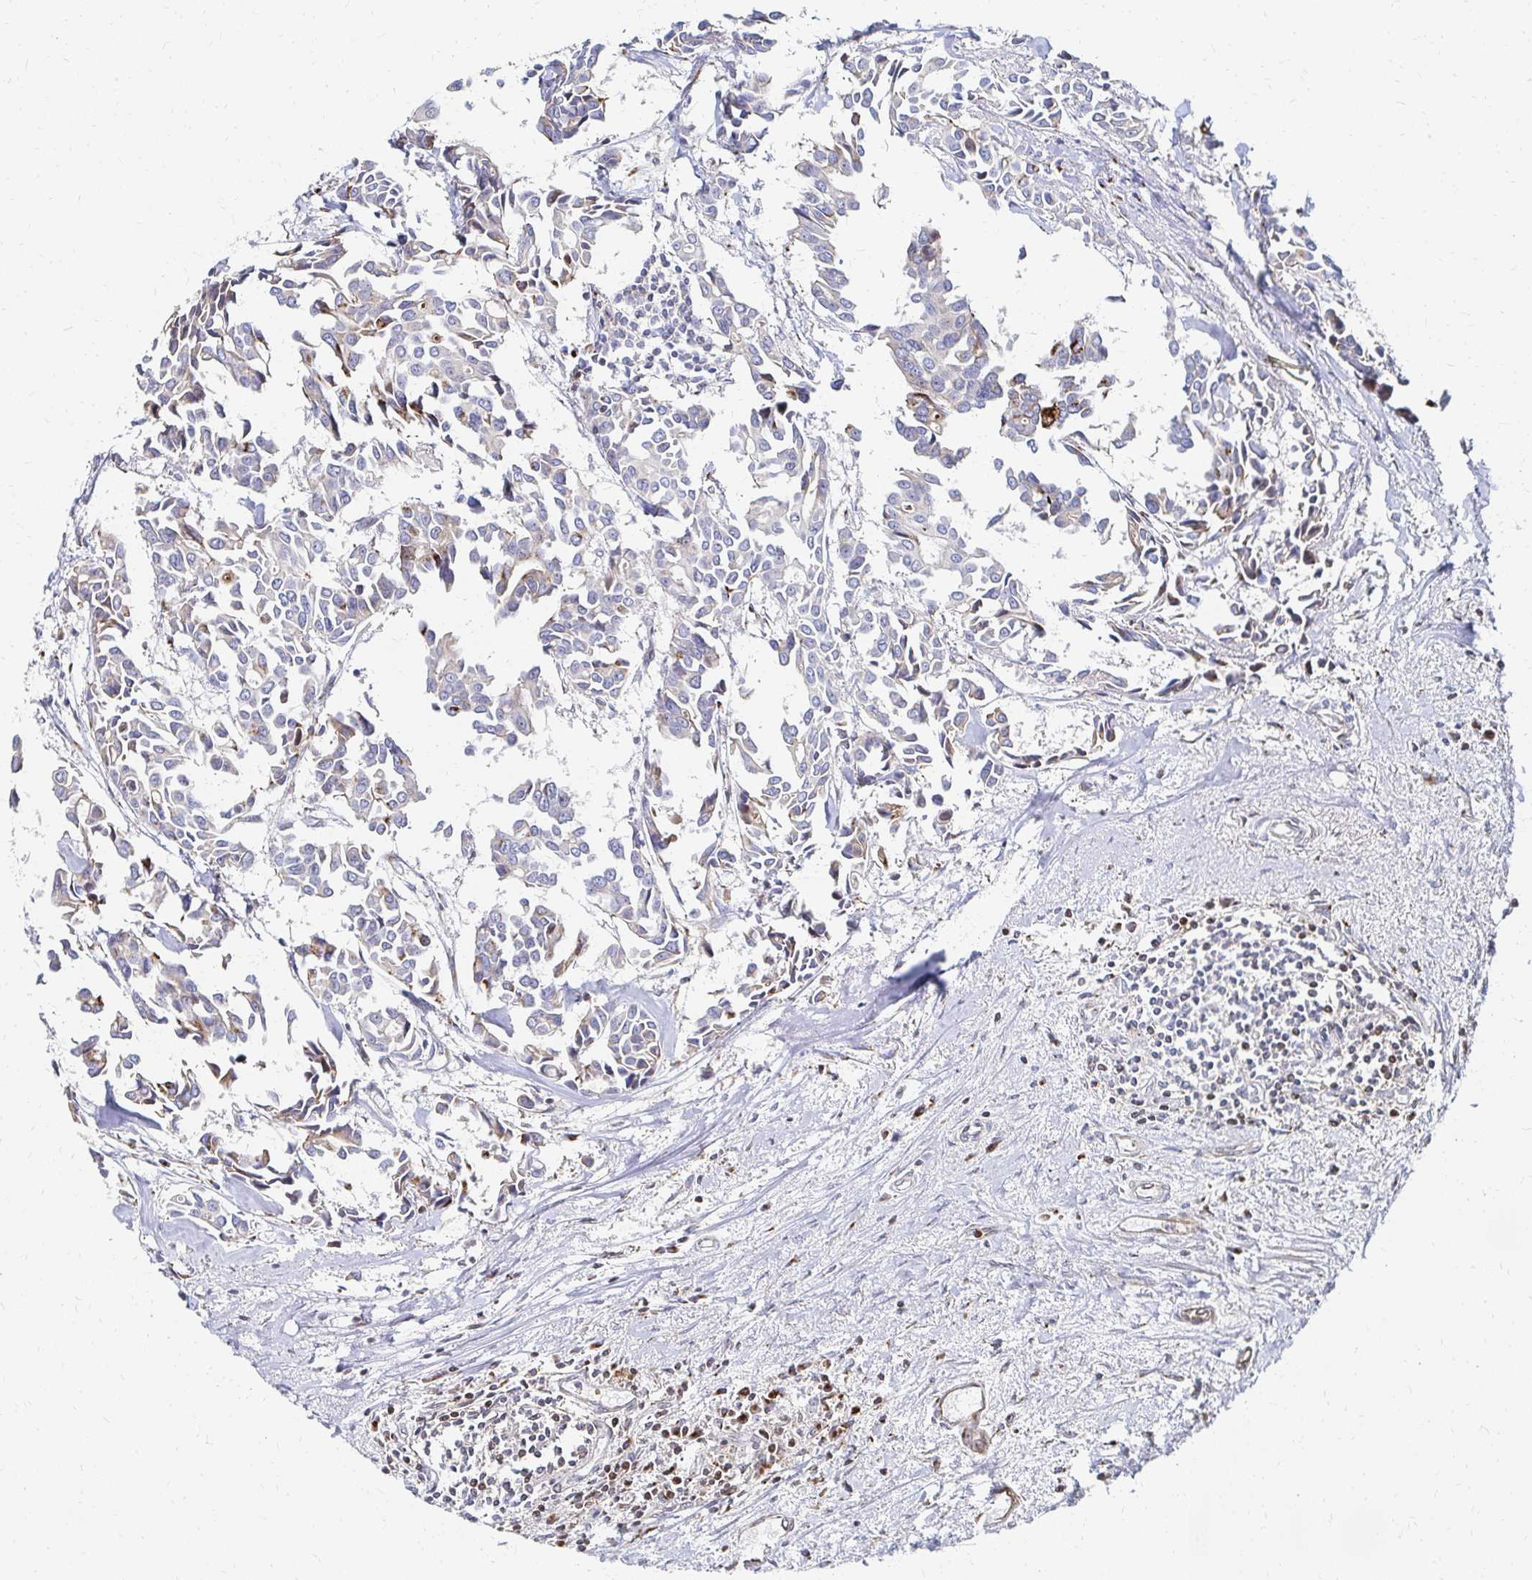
{"staining": {"intensity": "negative", "quantity": "none", "location": "none"}, "tissue": "breast cancer", "cell_type": "Tumor cells", "image_type": "cancer", "snomed": [{"axis": "morphology", "description": "Duct carcinoma"}, {"axis": "topography", "description": "Breast"}], "caption": "Tumor cells are negative for brown protein staining in breast cancer (infiltrating ductal carcinoma).", "gene": "MAN1A1", "patient": {"sex": "female", "age": 54}}